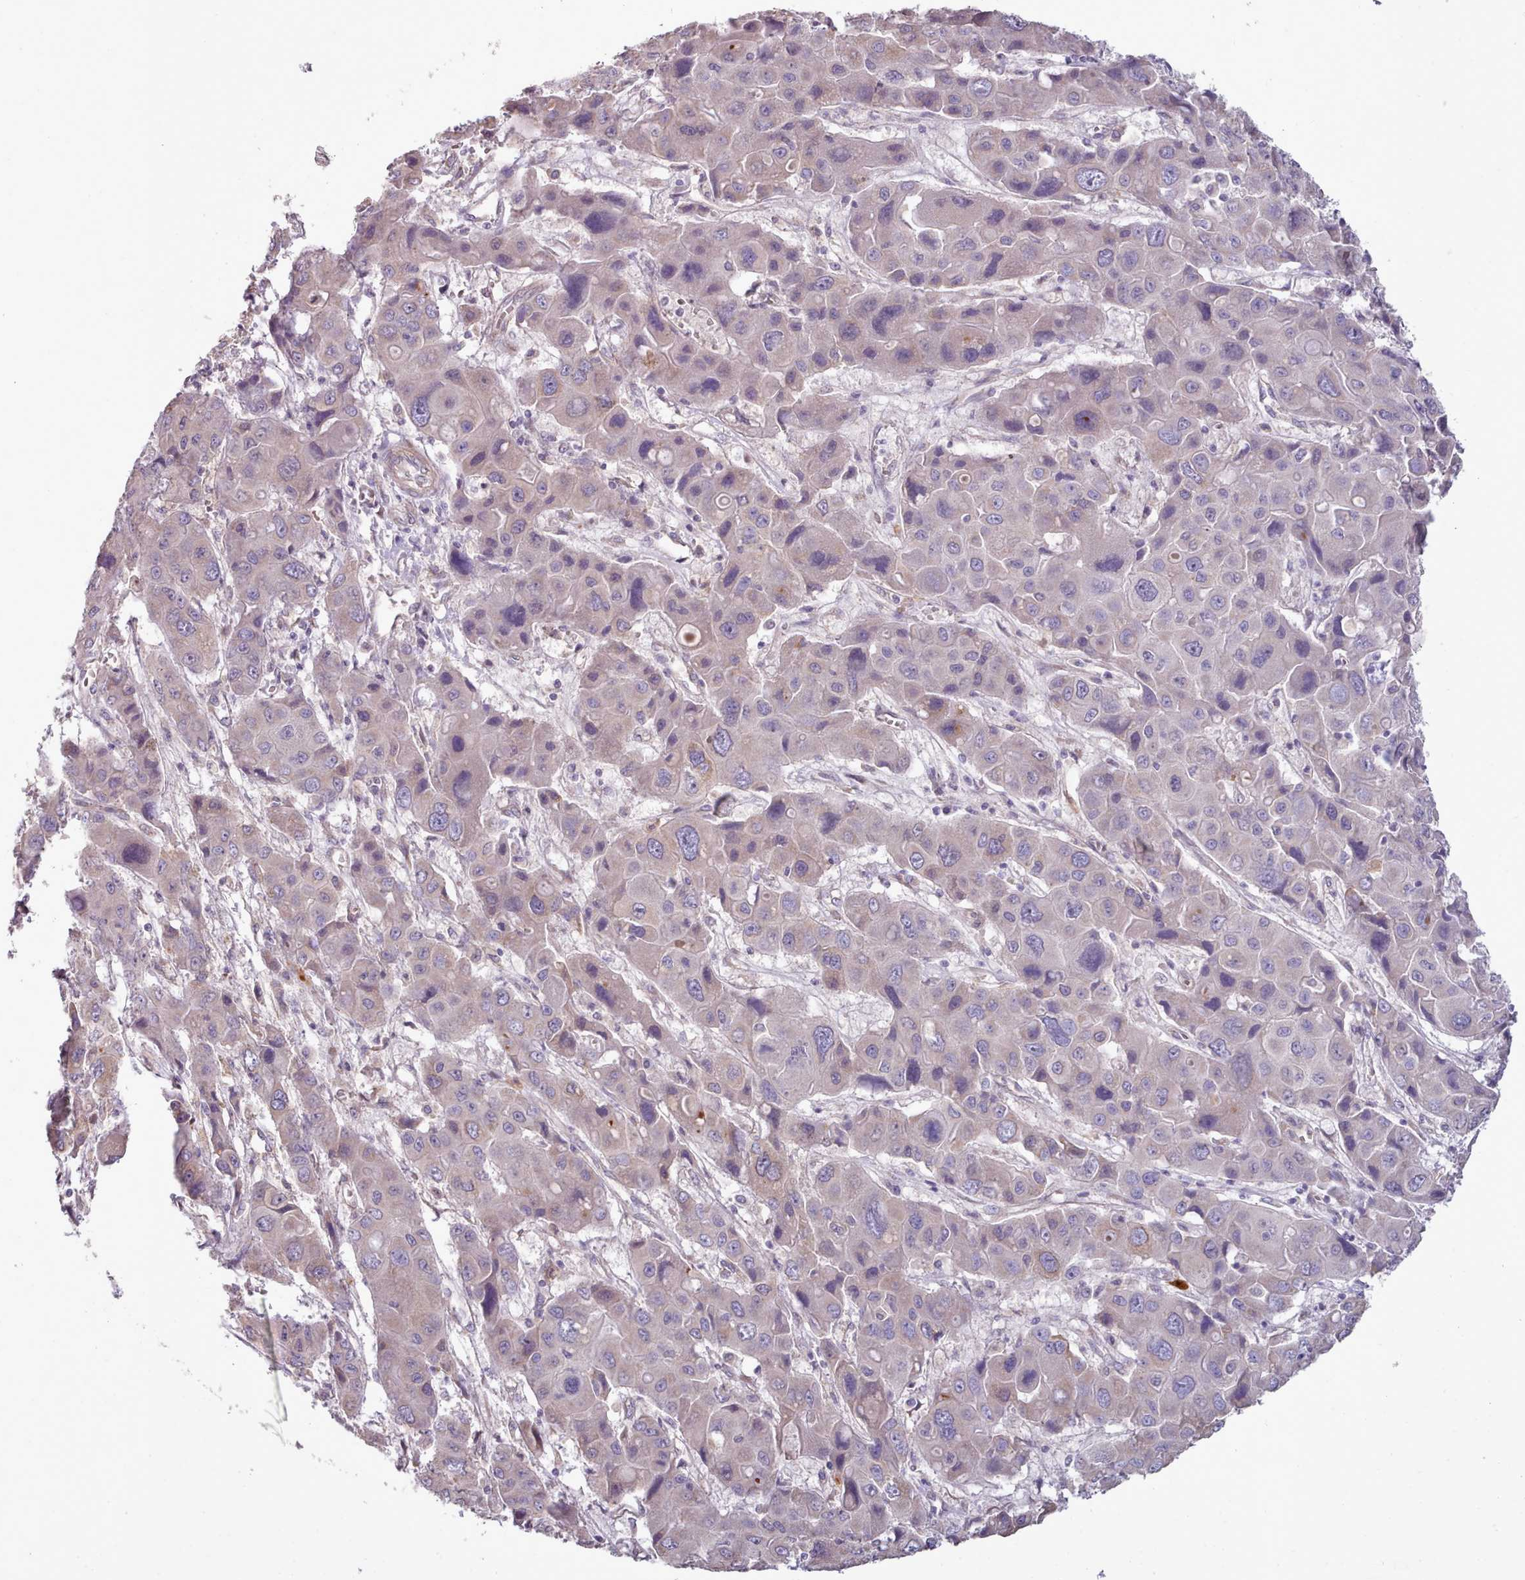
{"staining": {"intensity": "negative", "quantity": "none", "location": "none"}, "tissue": "liver cancer", "cell_type": "Tumor cells", "image_type": "cancer", "snomed": [{"axis": "morphology", "description": "Cholangiocarcinoma"}, {"axis": "topography", "description": "Liver"}], "caption": "Liver cancer stained for a protein using immunohistochemistry (IHC) exhibits no positivity tumor cells.", "gene": "DPF1", "patient": {"sex": "male", "age": 67}}